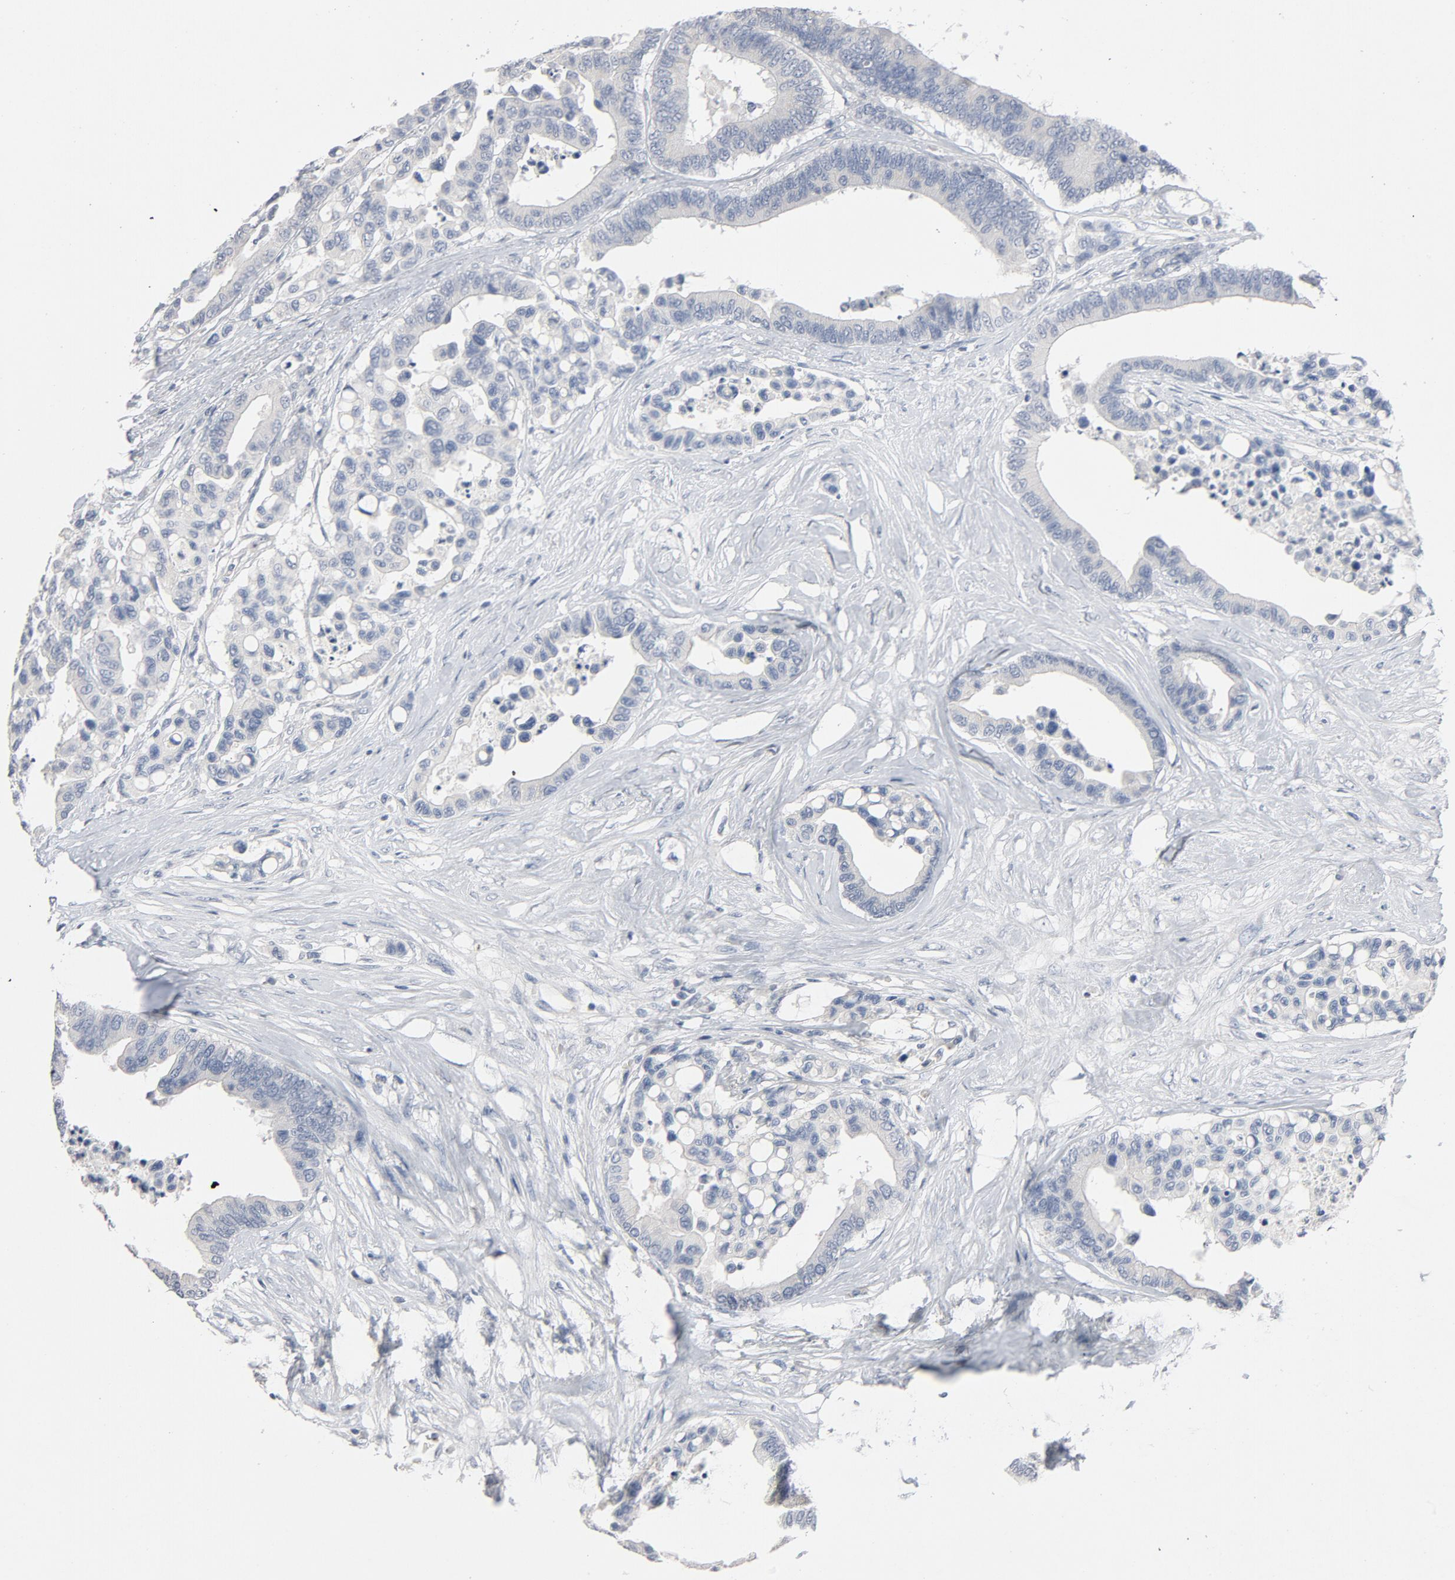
{"staining": {"intensity": "negative", "quantity": "none", "location": "none"}, "tissue": "colorectal cancer", "cell_type": "Tumor cells", "image_type": "cancer", "snomed": [{"axis": "morphology", "description": "Adenocarcinoma, NOS"}, {"axis": "topography", "description": "Colon"}], "caption": "Immunohistochemical staining of human adenocarcinoma (colorectal) displays no significant positivity in tumor cells. (Stains: DAB (3,3'-diaminobenzidine) immunohistochemistry (IHC) with hematoxylin counter stain, Microscopy: brightfield microscopy at high magnification).", "gene": "ZCCHC13", "patient": {"sex": "male", "age": 82}}